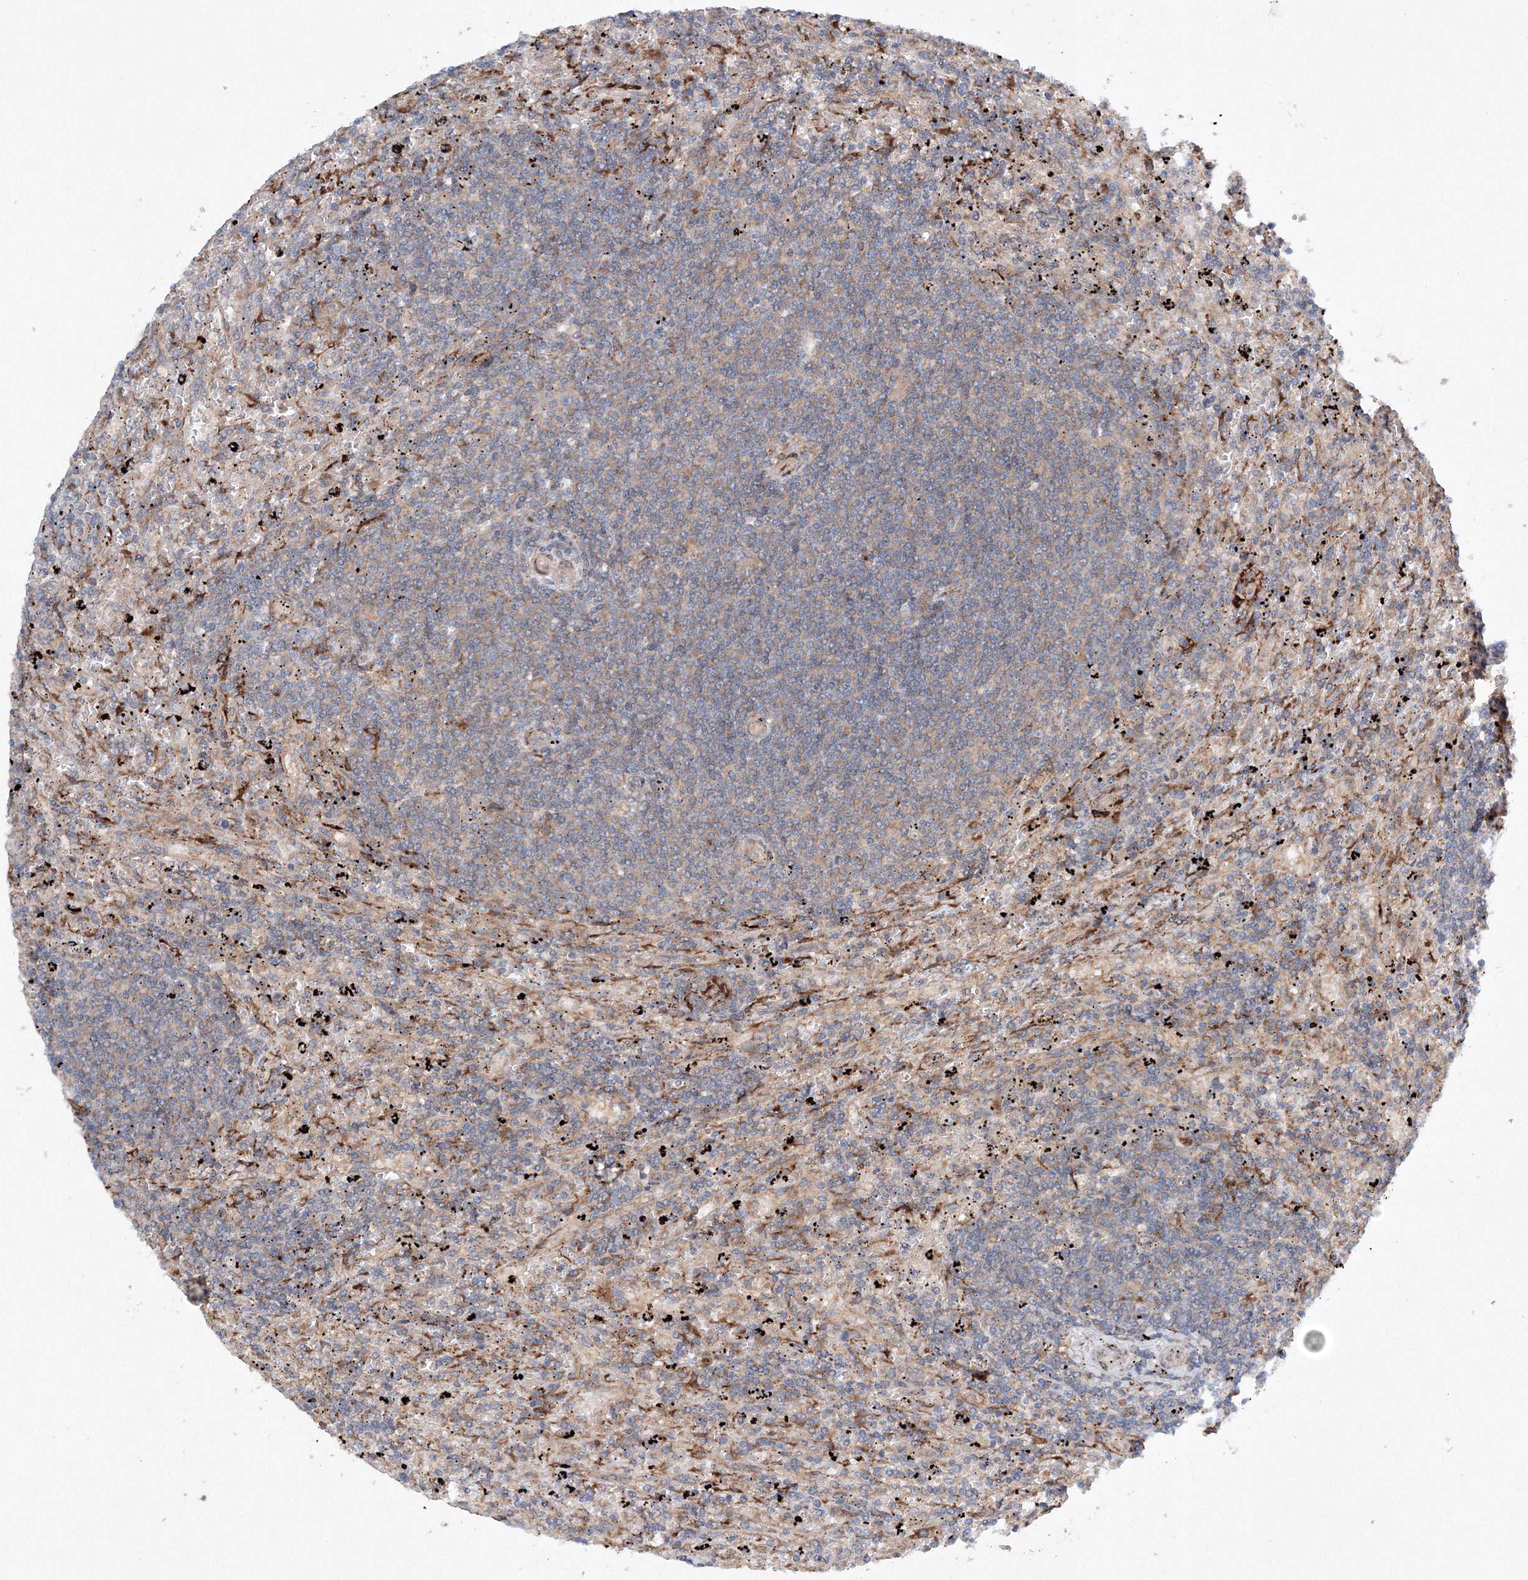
{"staining": {"intensity": "negative", "quantity": "none", "location": "none"}, "tissue": "lymphoma", "cell_type": "Tumor cells", "image_type": "cancer", "snomed": [{"axis": "morphology", "description": "Malignant lymphoma, non-Hodgkin's type, Low grade"}, {"axis": "topography", "description": "Spleen"}], "caption": "This histopathology image is of lymphoma stained with IHC to label a protein in brown with the nuclei are counter-stained blue. There is no staining in tumor cells.", "gene": "SLC36A1", "patient": {"sex": "male", "age": 76}}